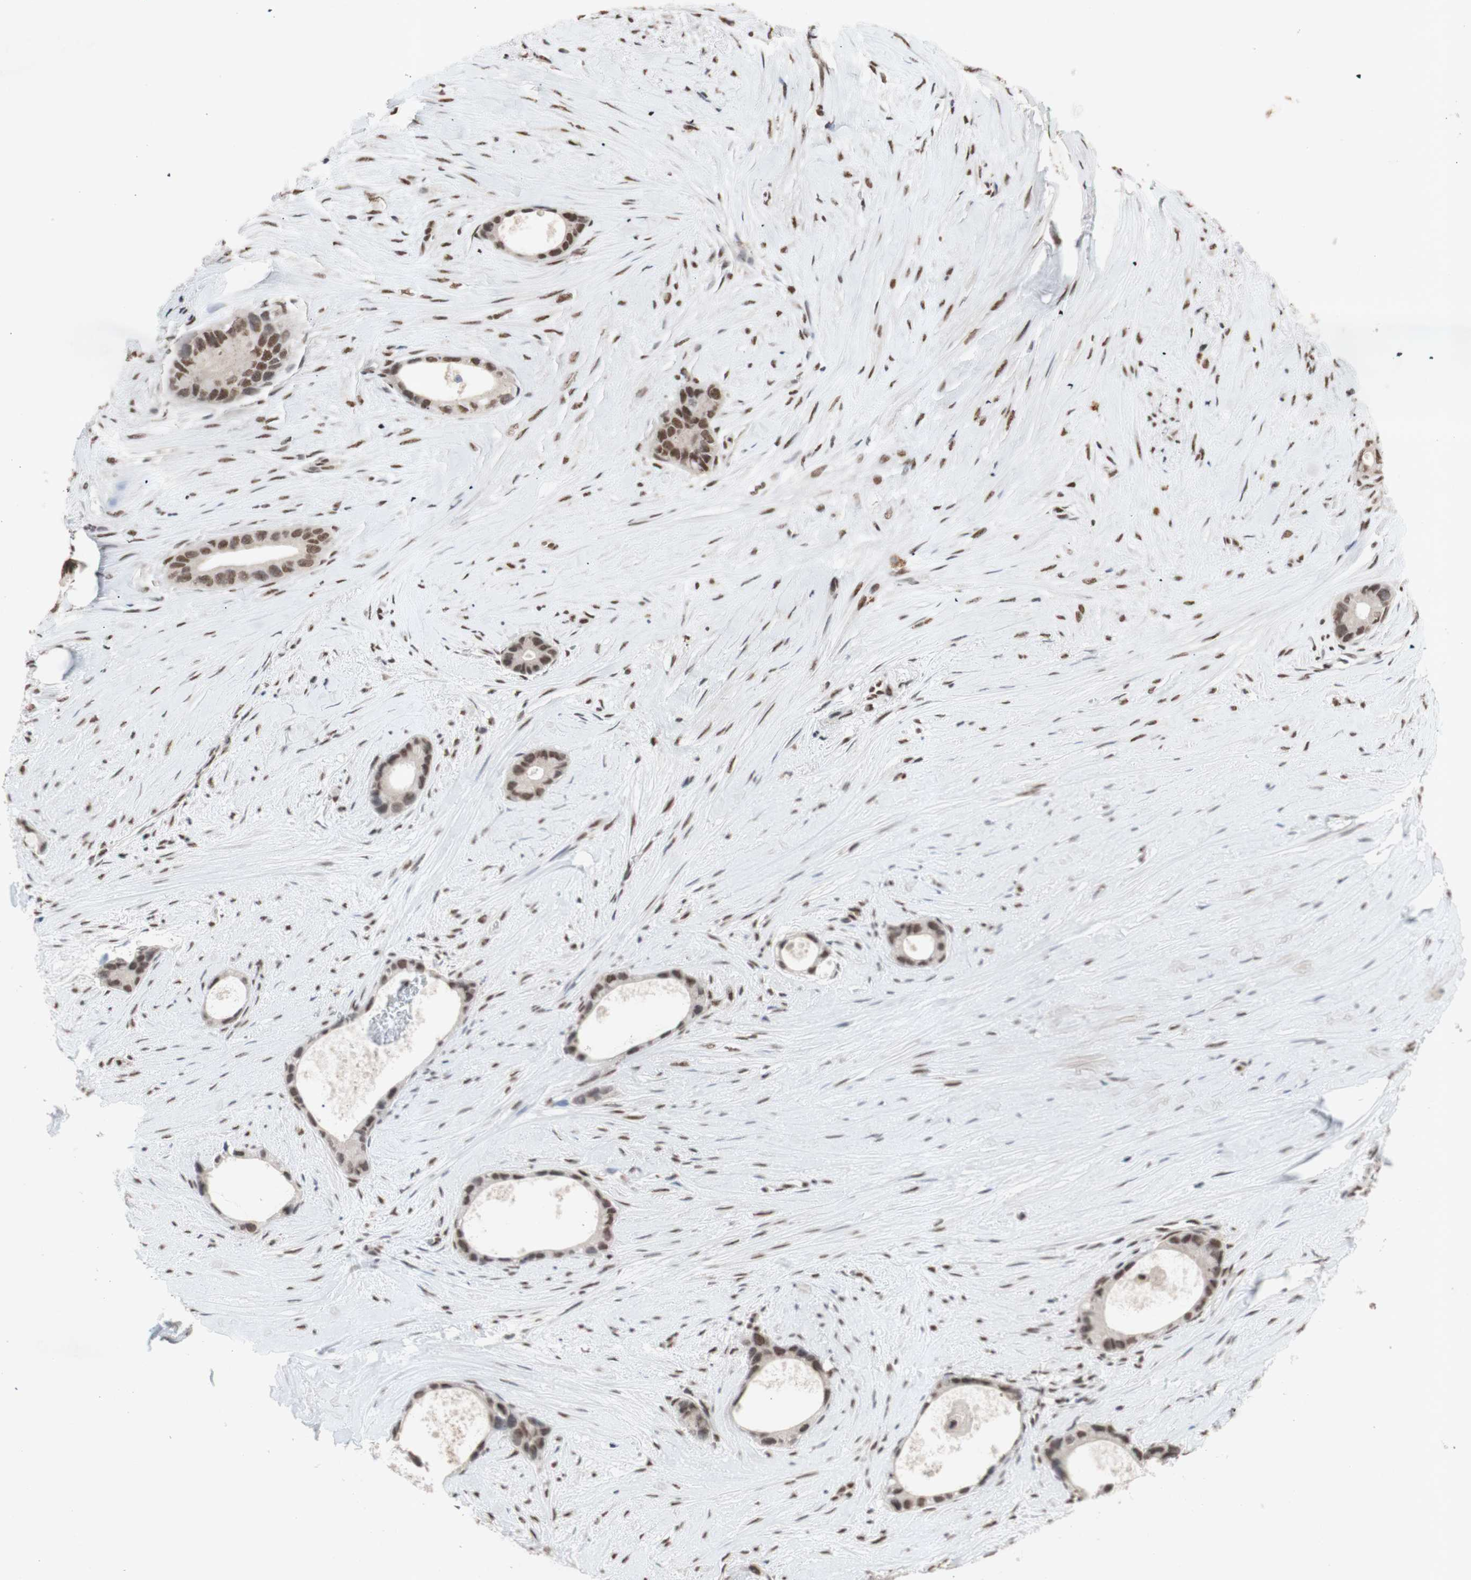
{"staining": {"intensity": "moderate", "quantity": ">75%", "location": "nuclear"}, "tissue": "liver cancer", "cell_type": "Tumor cells", "image_type": "cancer", "snomed": [{"axis": "morphology", "description": "Cholangiocarcinoma"}, {"axis": "topography", "description": "Liver"}], "caption": "IHC photomicrograph of human liver cholangiocarcinoma stained for a protein (brown), which displays medium levels of moderate nuclear expression in approximately >75% of tumor cells.", "gene": "SFPQ", "patient": {"sex": "female", "age": 55}}